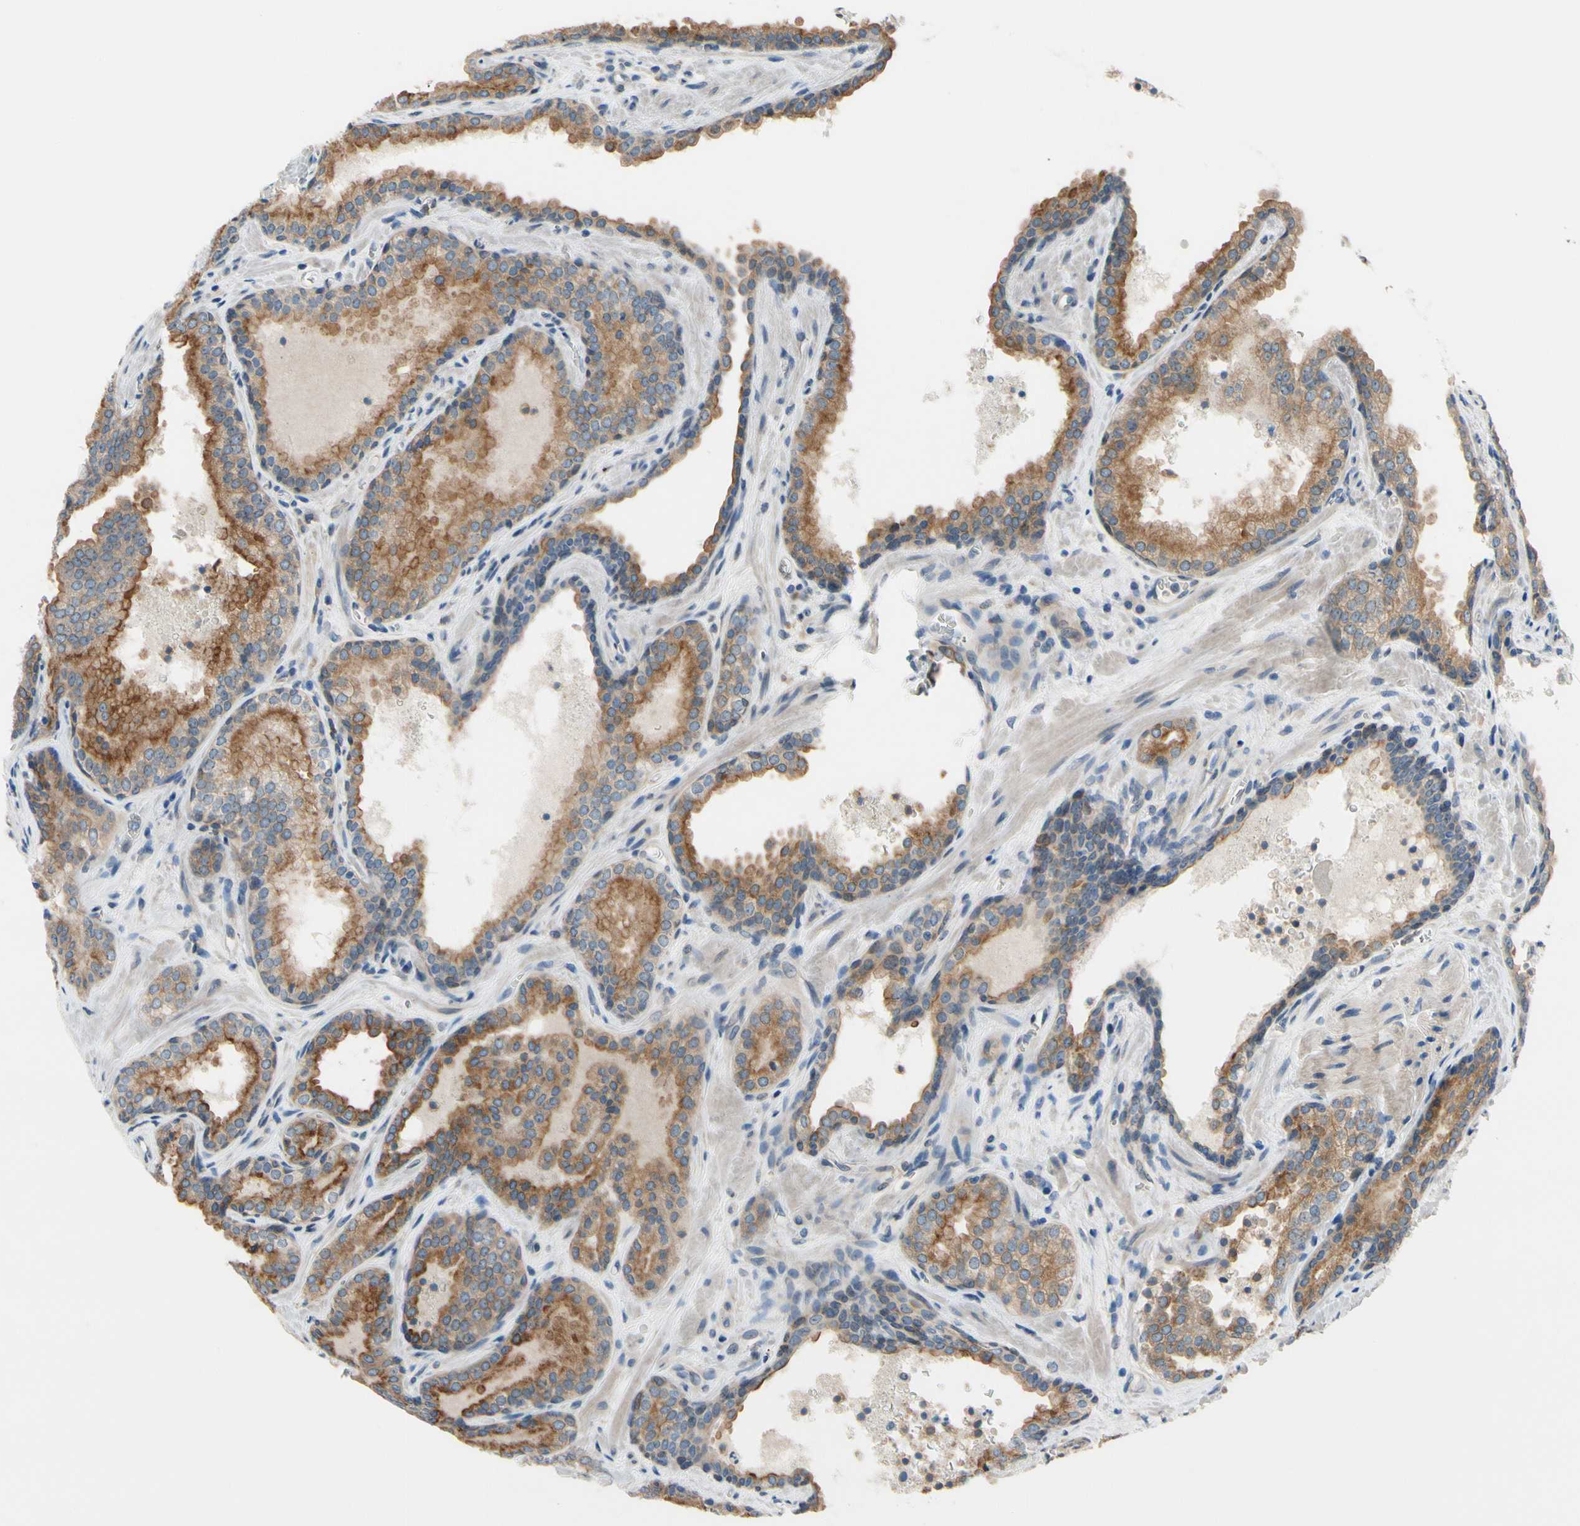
{"staining": {"intensity": "moderate", "quantity": ">75%", "location": "cytoplasmic/membranous"}, "tissue": "prostate cancer", "cell_type": "Tumor cells", "image_type": "cancer", "snomed": [{"axis": "morphology", "description": "Adenocarcinoma, Low grade"}, {"axis": "topography", "description": "Prostate"}], "caption": "This image reveals immunohistochemistry (IHC) staining of human adenocarcinoma (low-grade) (prostate), with medium moderate cytoplasmic/membranous staining in about >75% of tumor cells.", "gene": "PRXL2A", "patient": {"sex": "male", "age": 60}}